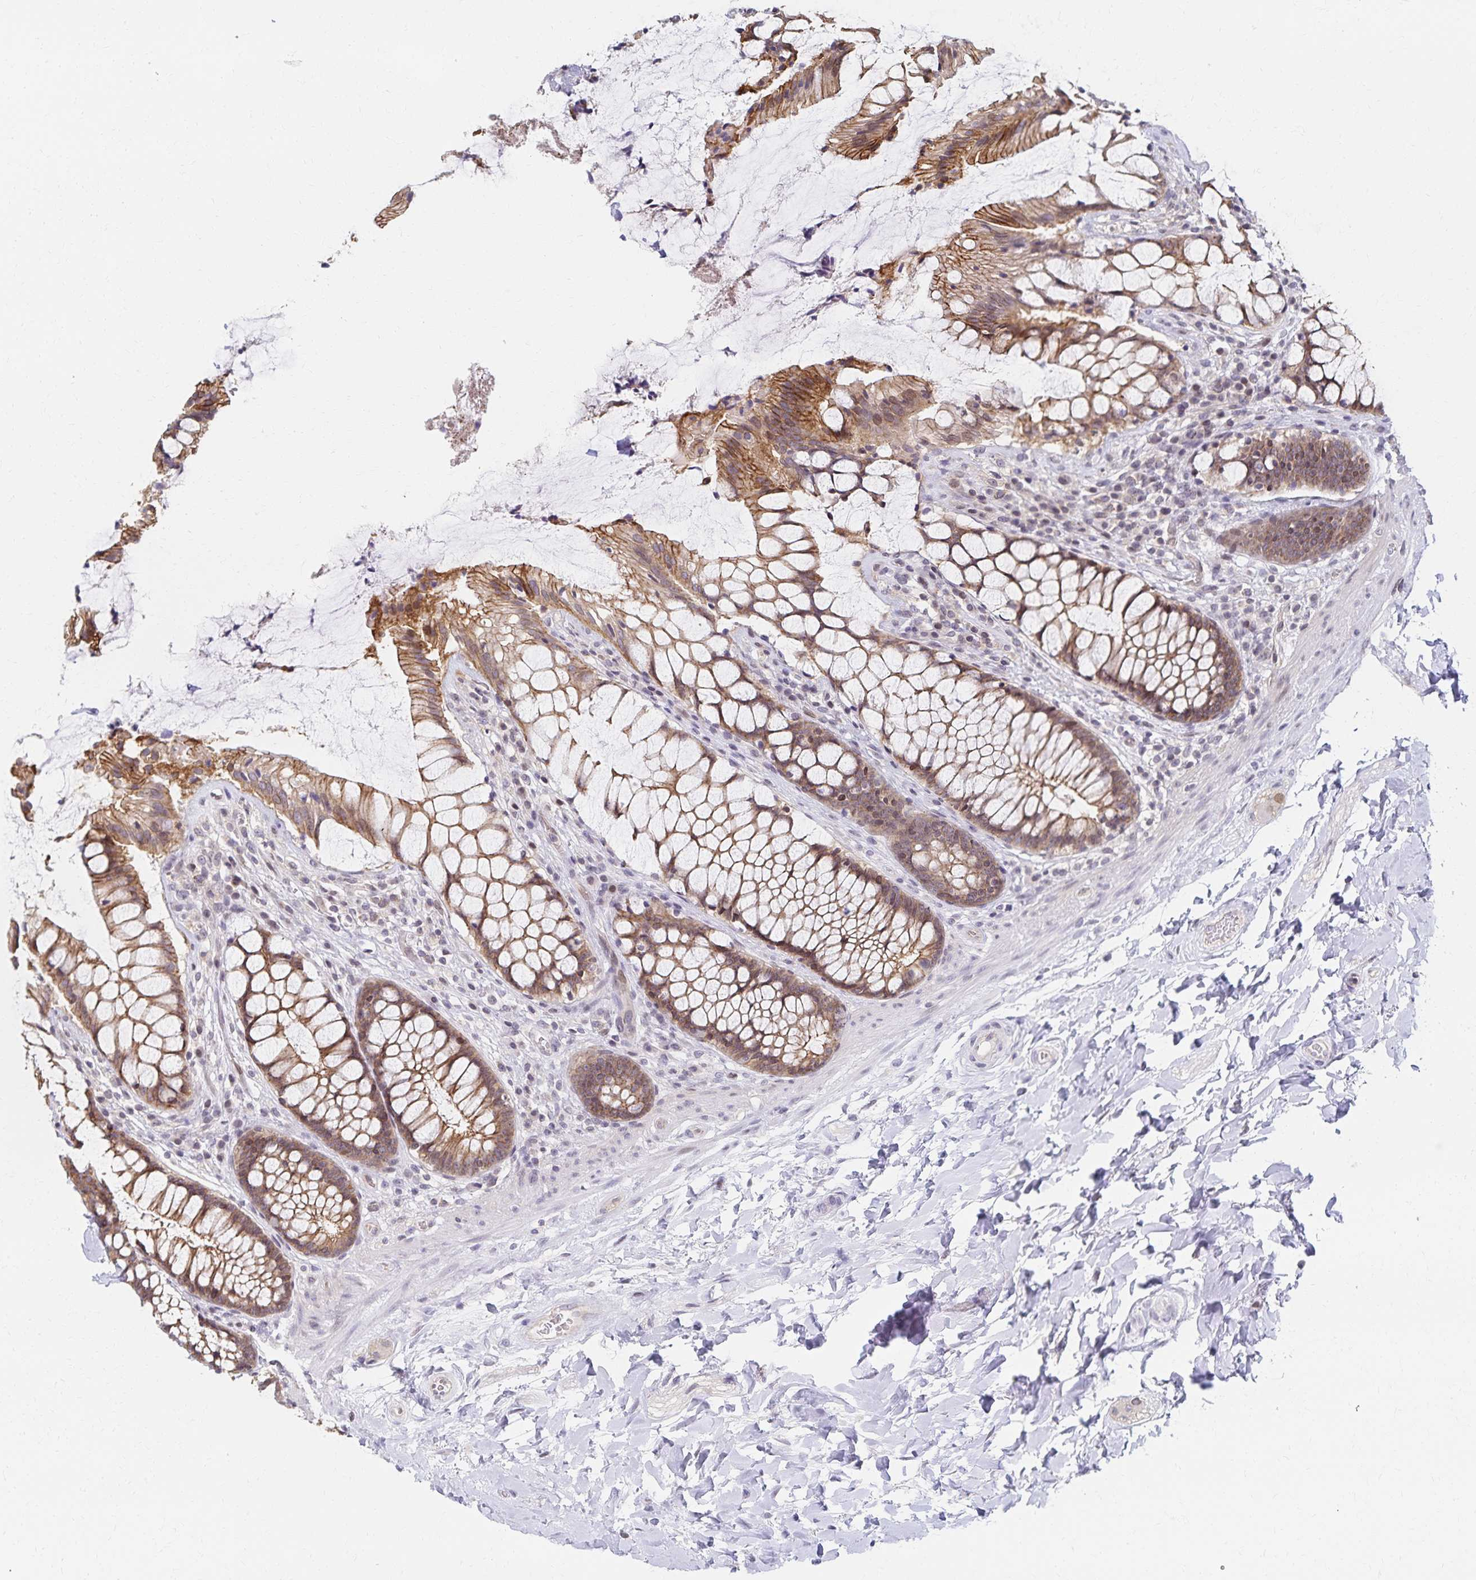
{"staining": {"intensity": "moderate", "quantity": ">75%", "location": "cytoplasmic/membranous"}, "tissue": "rectum", "cell_type": "Glandular cells", "image_type": "normal", "snomed": [{"axis": "morphology", "description": "Normal tissue, NOS"}, {"axis": "topography", "description": "Rectum"}], "caption": "Immunohistochemical staining of unremarkable rectum shows medium levels of moderate cytoplasmic/membranous positivity in approximately >75% of glandular cells. (Brightfield microscopy of DAB IHC at high magnification).", "gene": "RAB9B", "patient": {"sex": "female", "age": 58}}